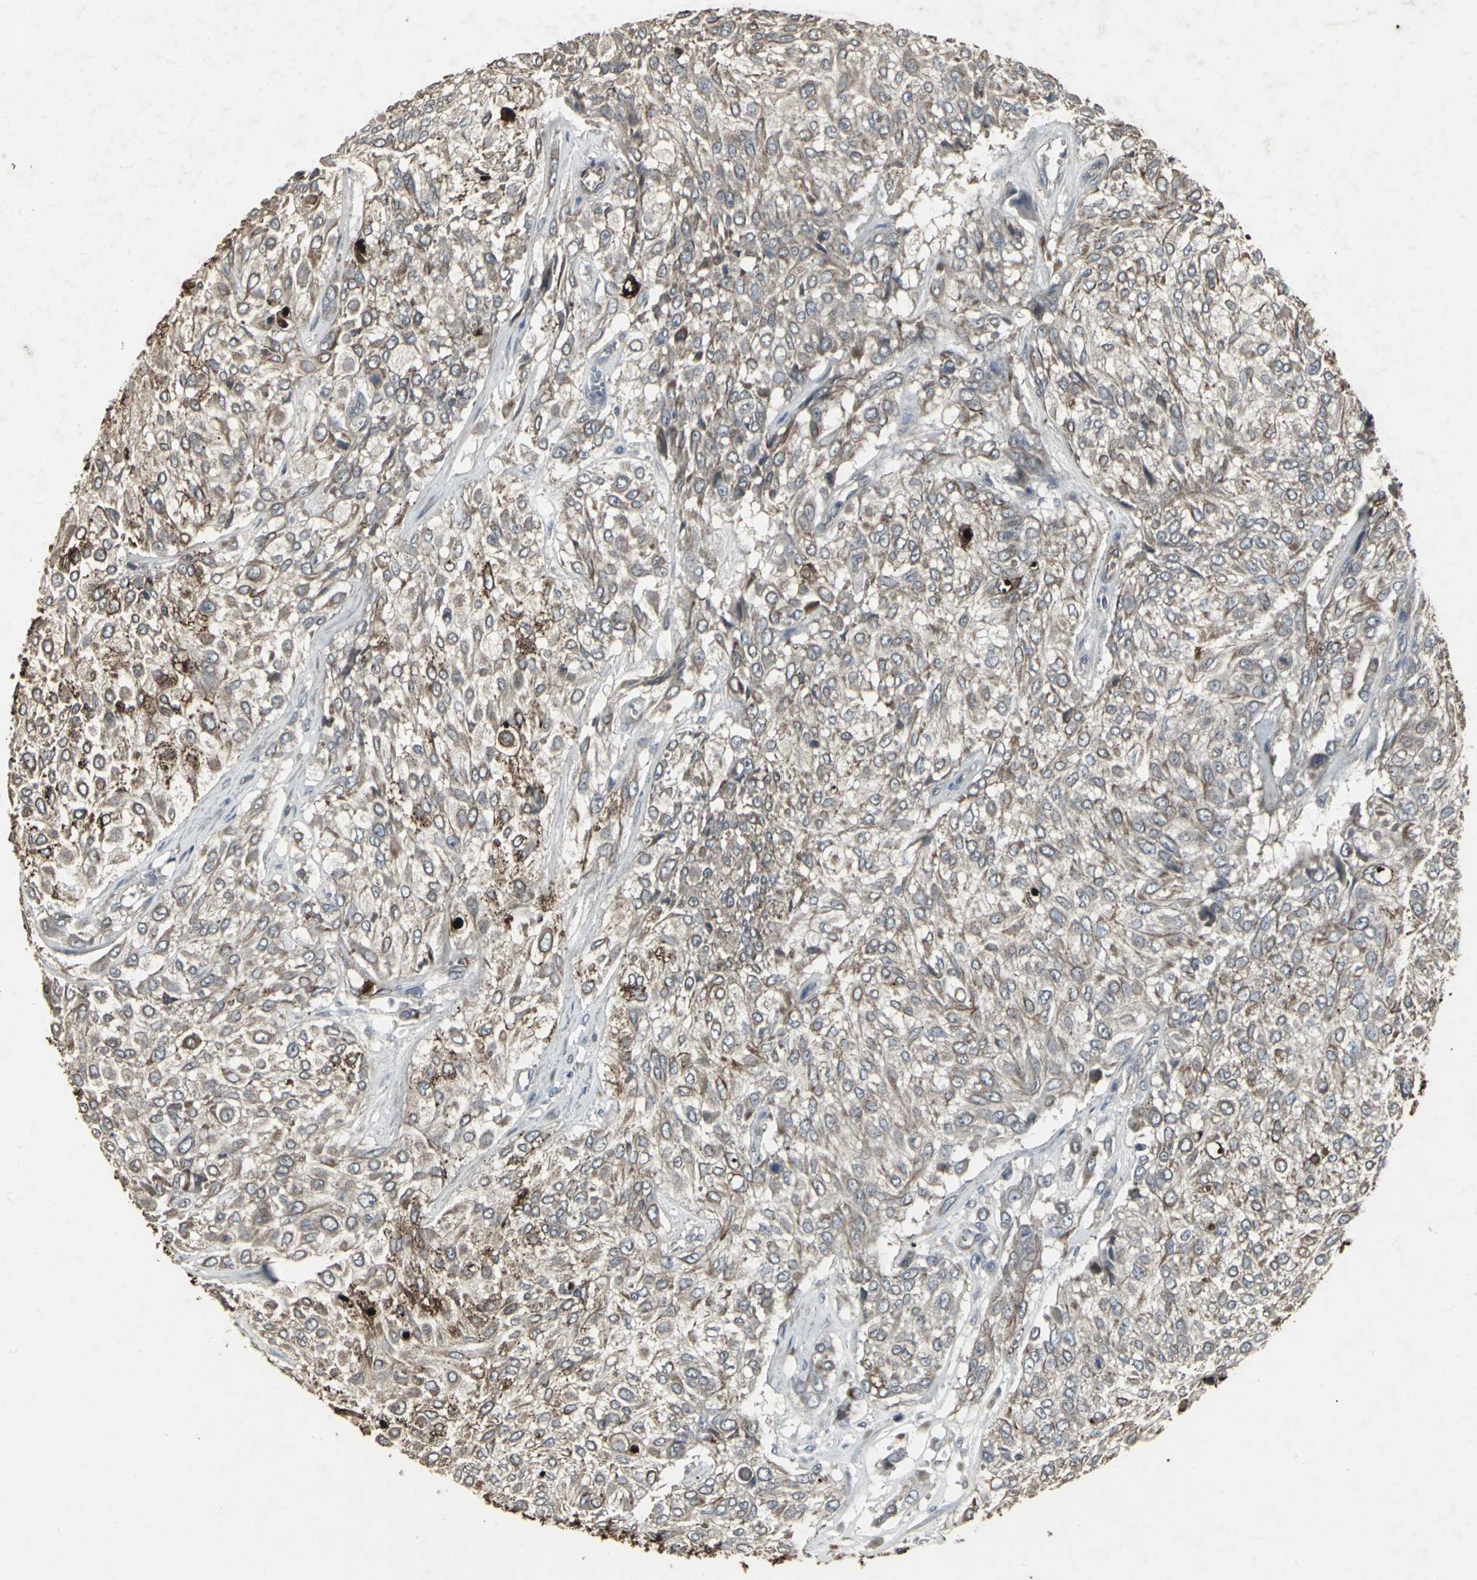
{"staining": {"intensity": "moderate", "quantity": ">75%", "location": "cytoplasmic/membranous"}, "tissue": "urothelial cancer", "cell_type": "Tumor cells", "image_type": "cancer", "snomed": [{"axis": "morphology", "description": "Urothelial carcinoma, High grade"}, {"axis": "topography", "description": "Urinary bladder"}], "caption": "Moderate cytoplasmic/membranous expression for a protein is present in approximately >75% of tumor cells of high-grade urothelial carcinoma using IHC.", "gene": "CCR9", "patient": {"sex": "male", "age": 57}}